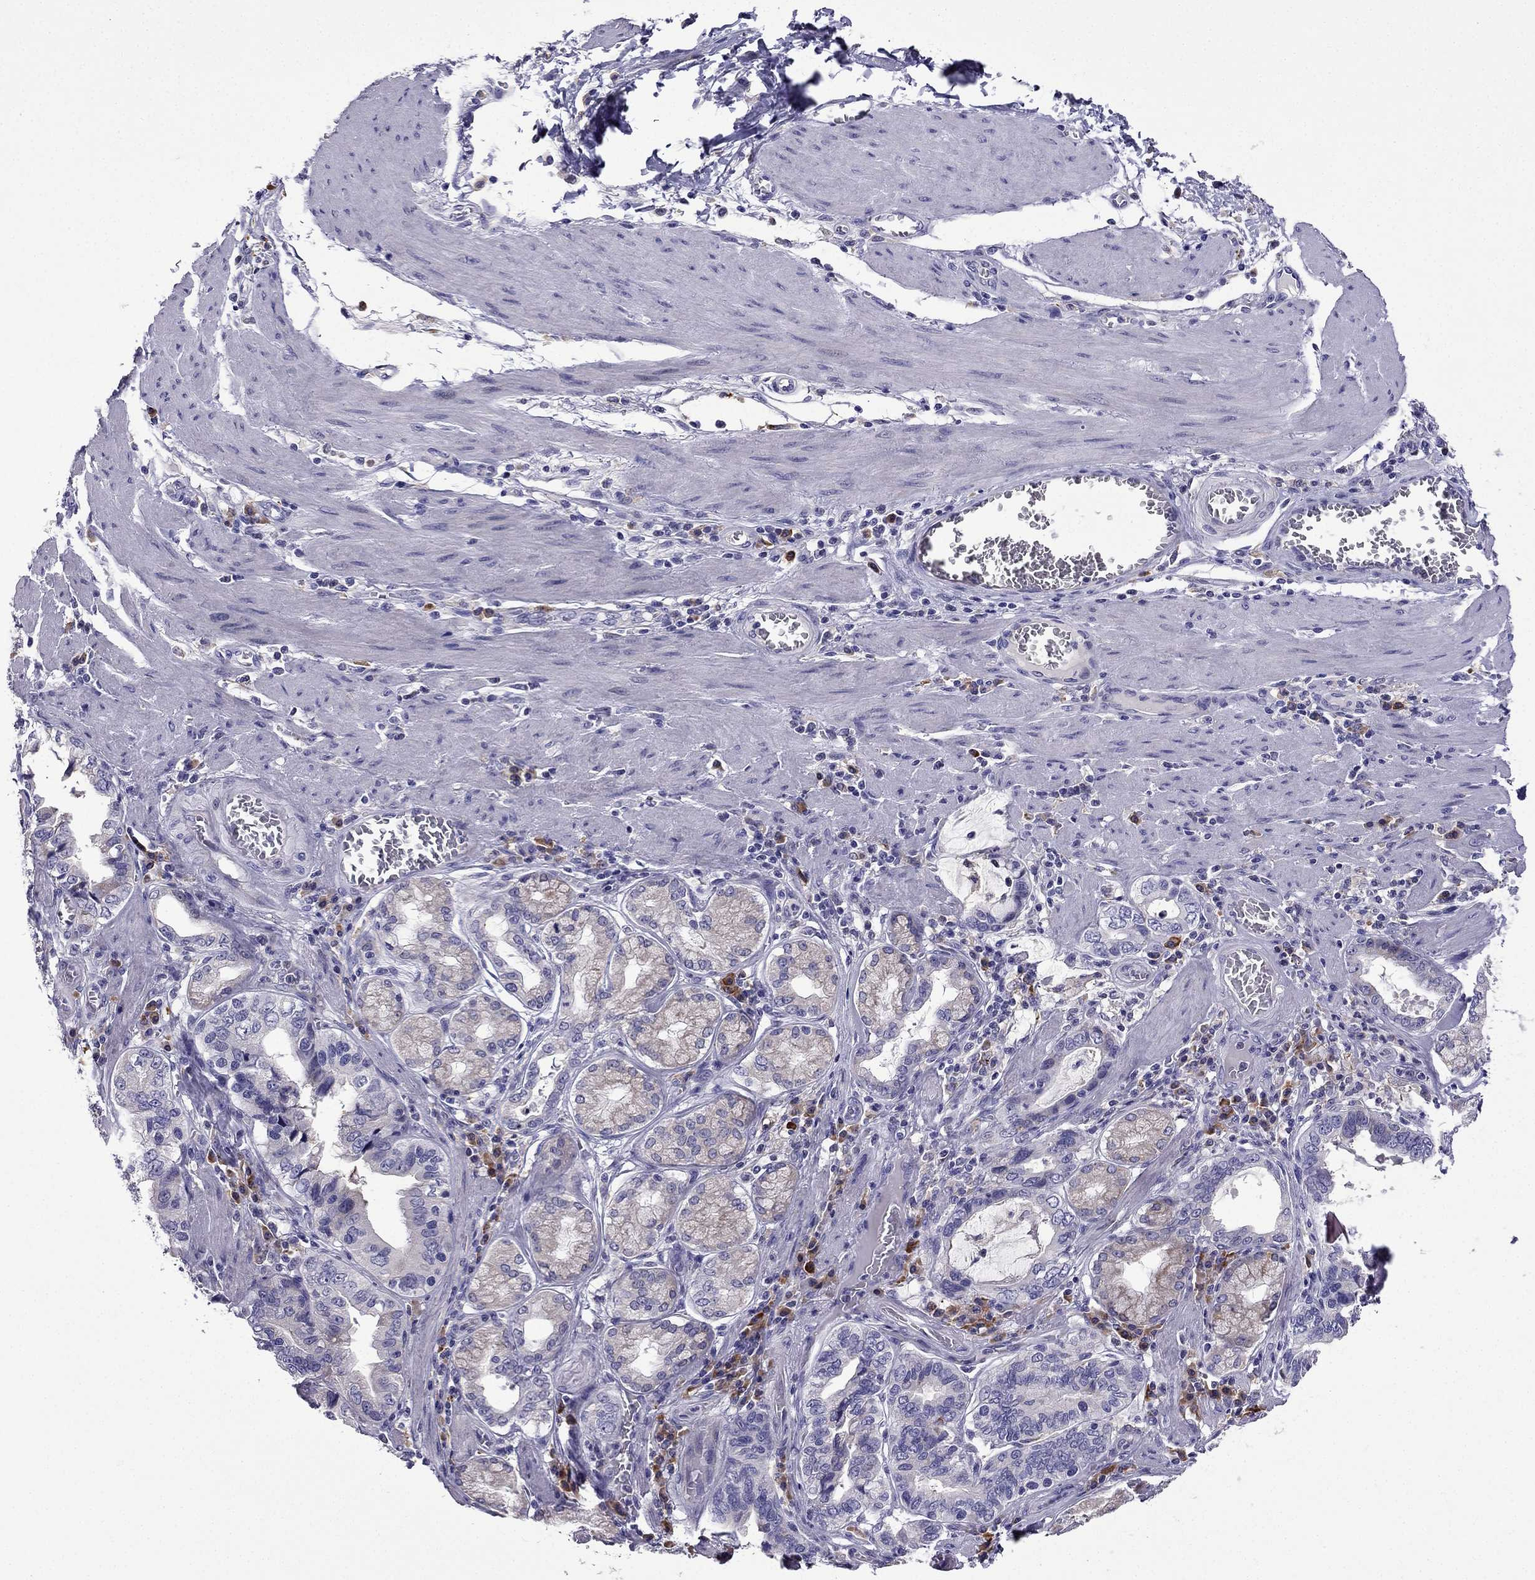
{"staining": {"intensity": "negative", "quantity": "none", "location": "none"}, "tissue": "stomach cancer", "cell_type": "Tumor cells", "image_type": "cancer", "snomed": [{"axis": "morphology", "description": "Adenocarcinoma, NOS"}, {"axis": "topography", "description": "Stomach, lower"}], "caption": "The micrograph demonstrates no significant expression in tumor cells of stomach adenocarcinoma.", "gene": "TSSK4", "patient": {"sex": "female", "age": 76}}